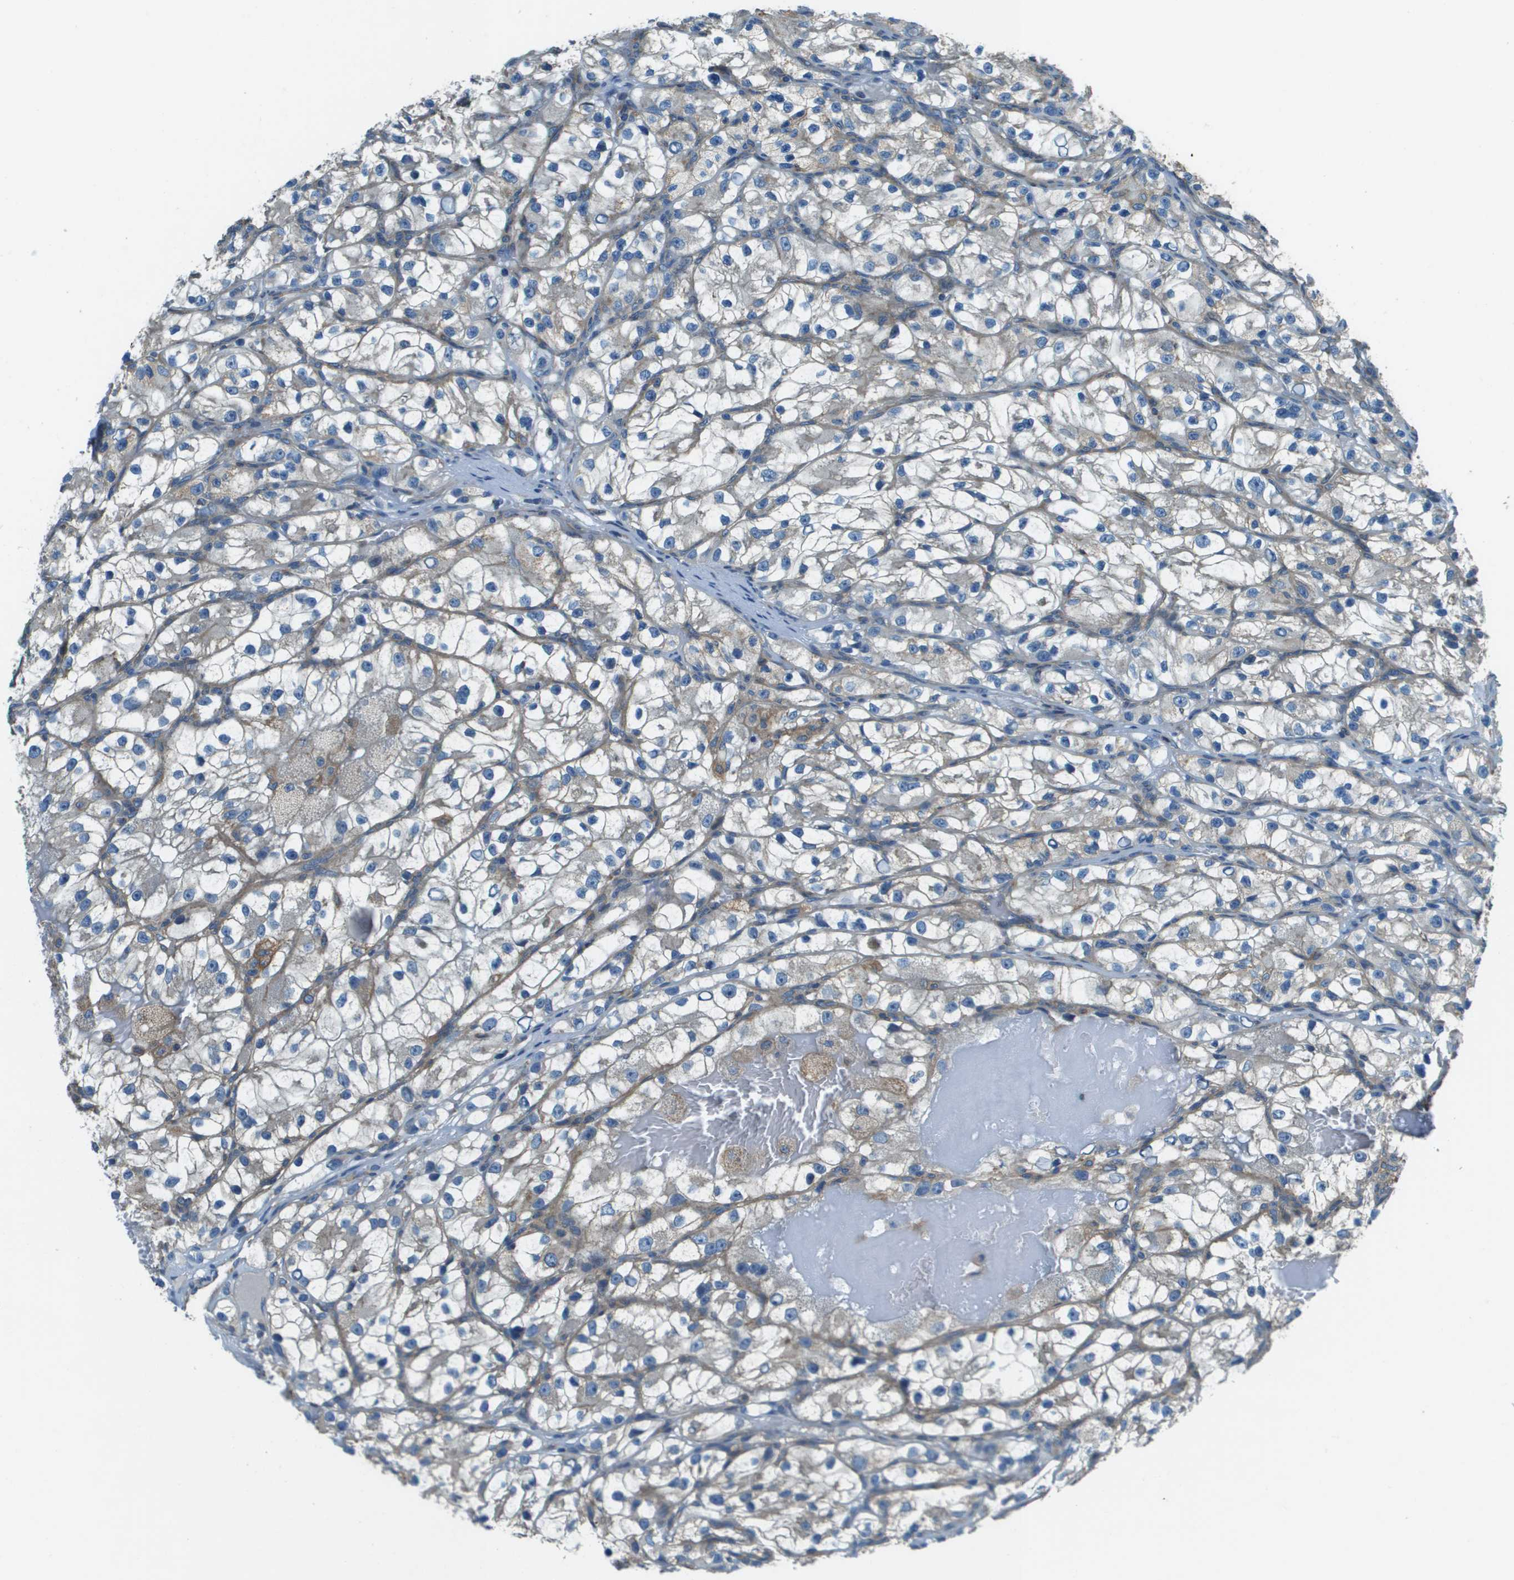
{"staining": {"intensity": "weak", "quantity": "<25%", "location": "cytoplasmic/membranous"}, "tissue": "renal cancer", "cell_type": "Tumor cells", "image_type": "cancer", "snomed": [{"axis": "morphology", "description": "Adenocarcinoma, NOS"}, {"axis": "topography", "description": "Kidney"}], "caption": "The IHC micrograph has no significant expression in tumor cells of renal cancer (adenocarcinoma) tissue.", "gene": "TMEM51", "patient": {"sex": "female", "age": 57}}